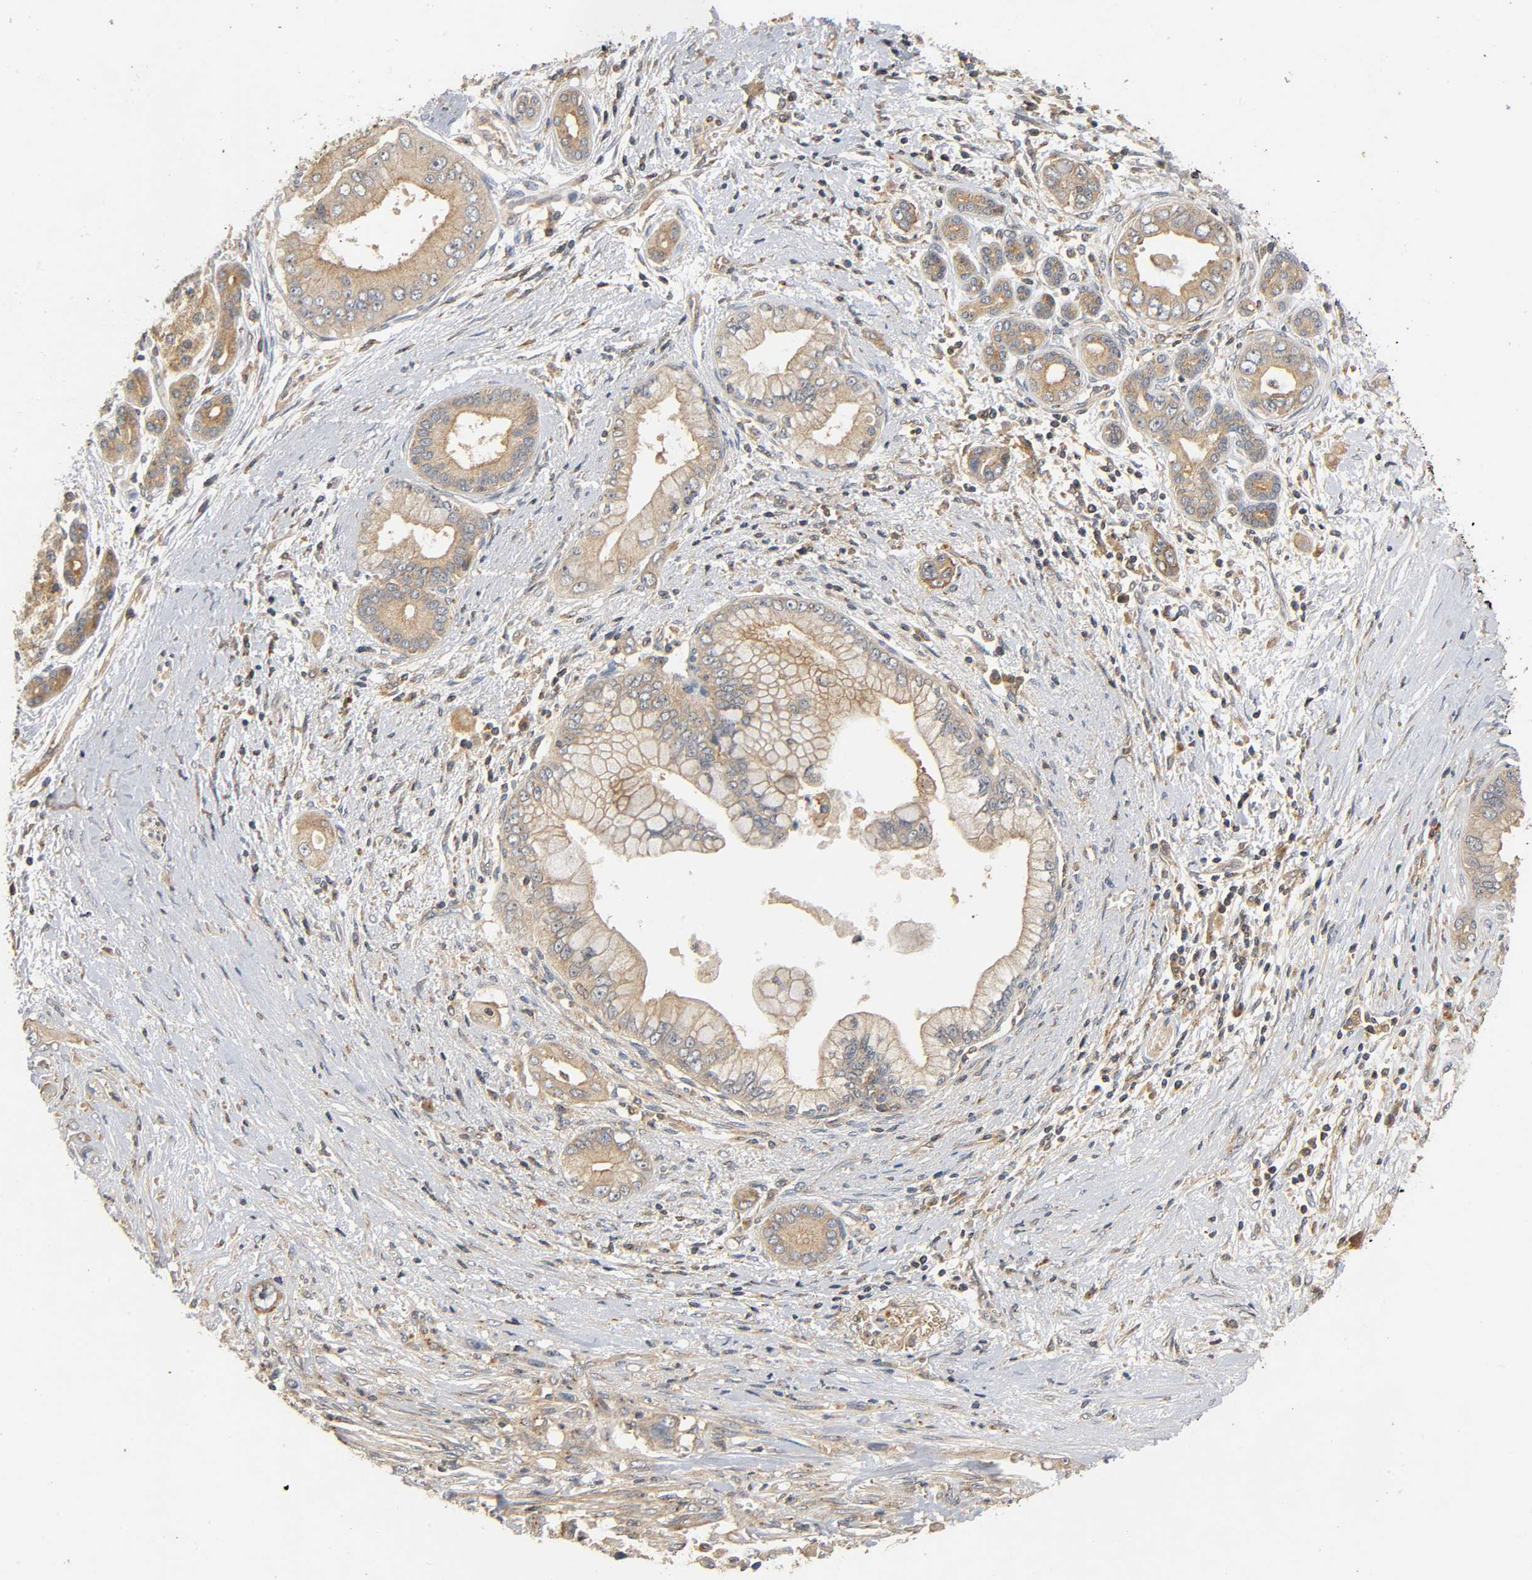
{"staining": {"intensity": "moderate", "quantity": ">75%", "location": "cytoplasmic/membranous"}, "tissue": "pancreatic cancer", "cell_type": "Tumor cells", "image_type": "cancer", "snomed": [{"axis": "morphology", "description": "Adenocarcinoma, NOS"}, {"axis": "topography", "description": "Pancreas"}], "caption": "An immunohistochemistry (IHC) photomicrograph of tumor tissue is shown. Protein staining in brown labels moderate cytoplasmic/membranous positivity in pancreatic cancer (adenocarcinoma) within tumor cells.", "gene": "IKBKB", "patient": {"sex": "male", "age": 59}}